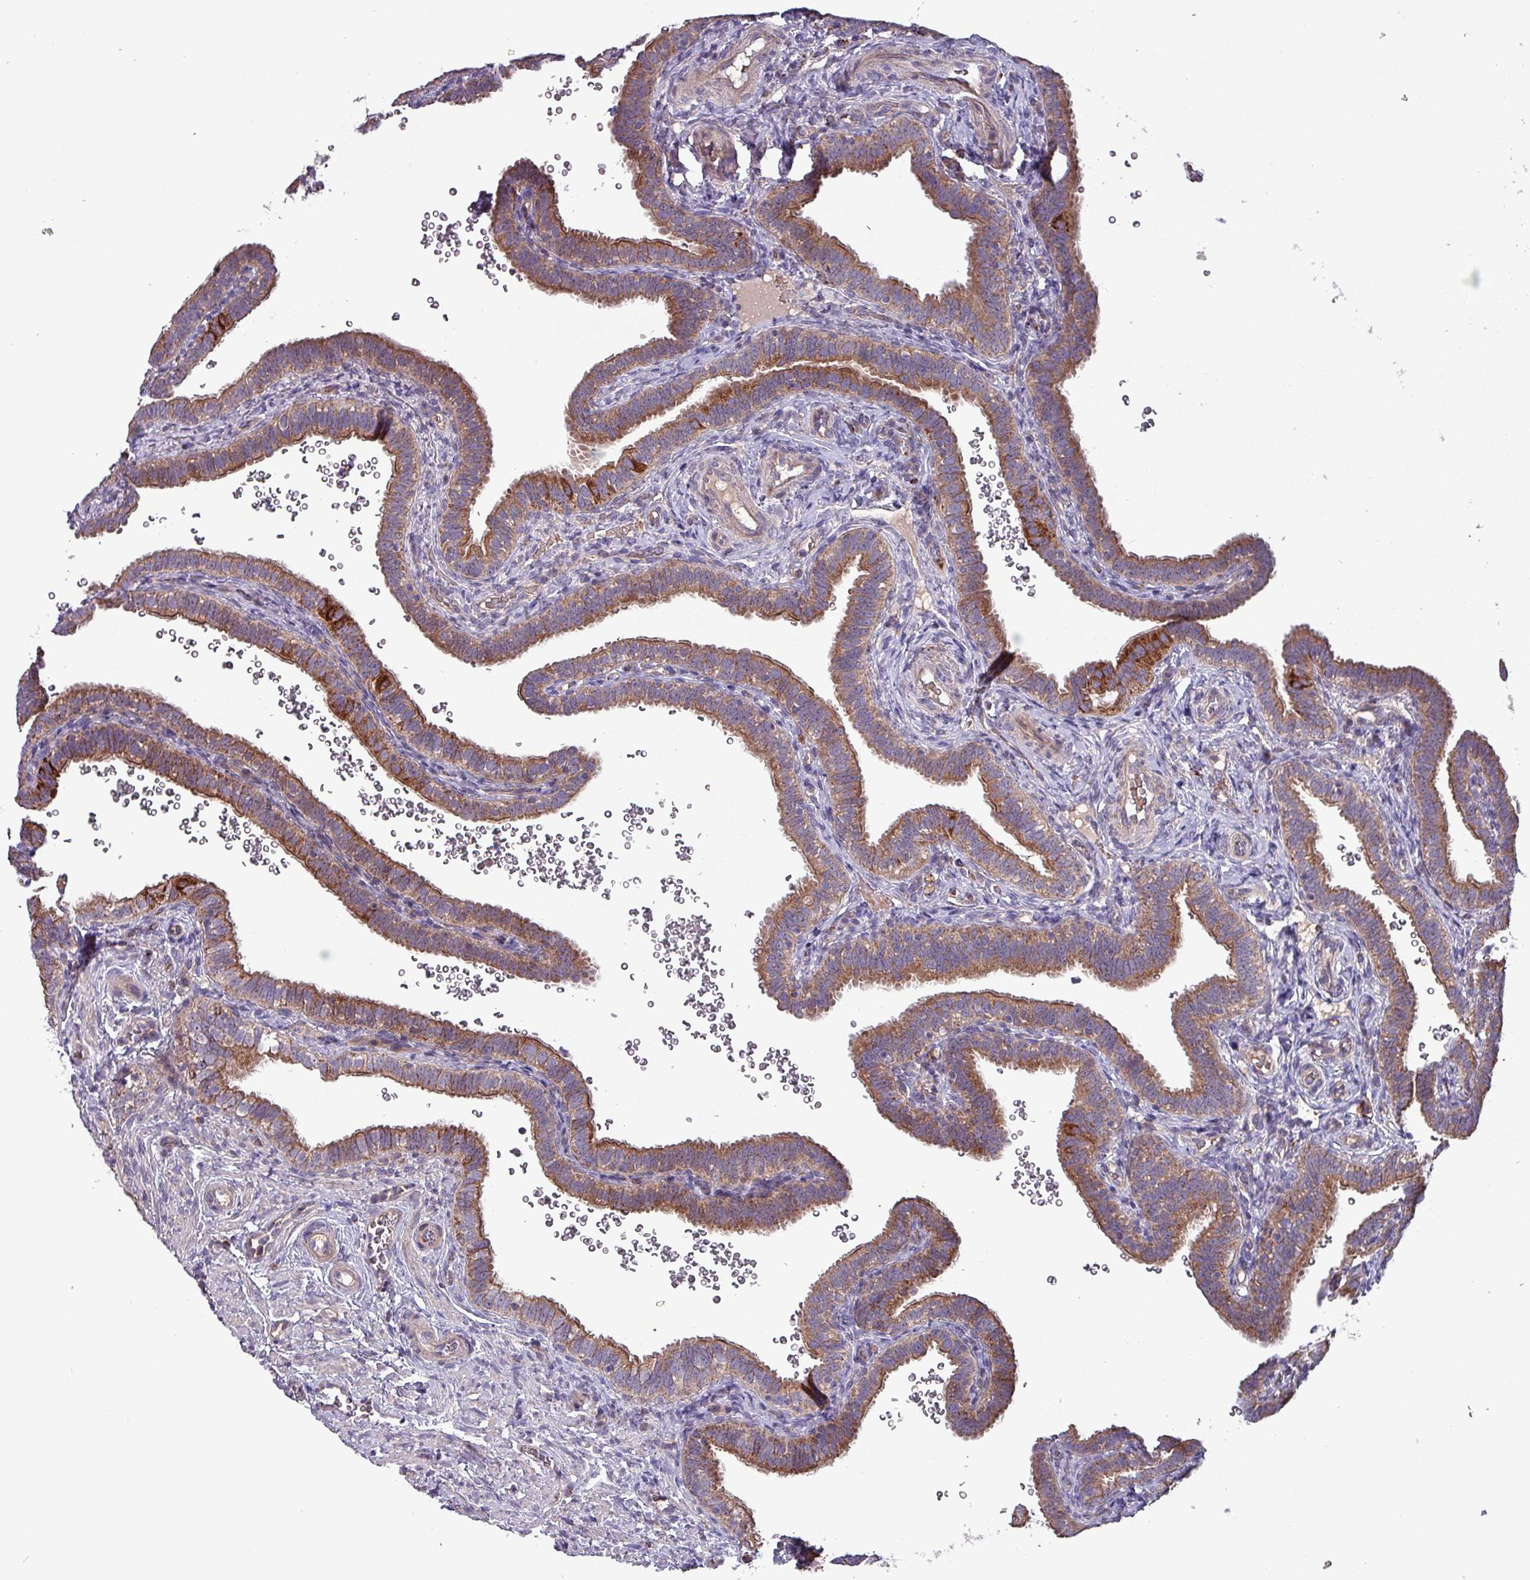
{"staining": {"intensity": "moderate", "quantity": ">75%", "location": "cytoplasmic/membranous"}, "tissue": "fallopian tube", "cell_type": "Glandular cells", "image_type": "normal", "snomed": [{"axis": "morphology", "description": "Normal tissue, NOS"}, {"axis": "topography", "description": "Fallopian tube"}], "caption": "This histopathology image reveals normal fallopian tube stained with IHC to label a protein in brown. The cytoplasmic/membranous of glandular cells show moderate positivity for the protein. Nuclei are counter-stained blue.", "gene": "ZNF322", "patient": {"sex": "female", "age": 41}}